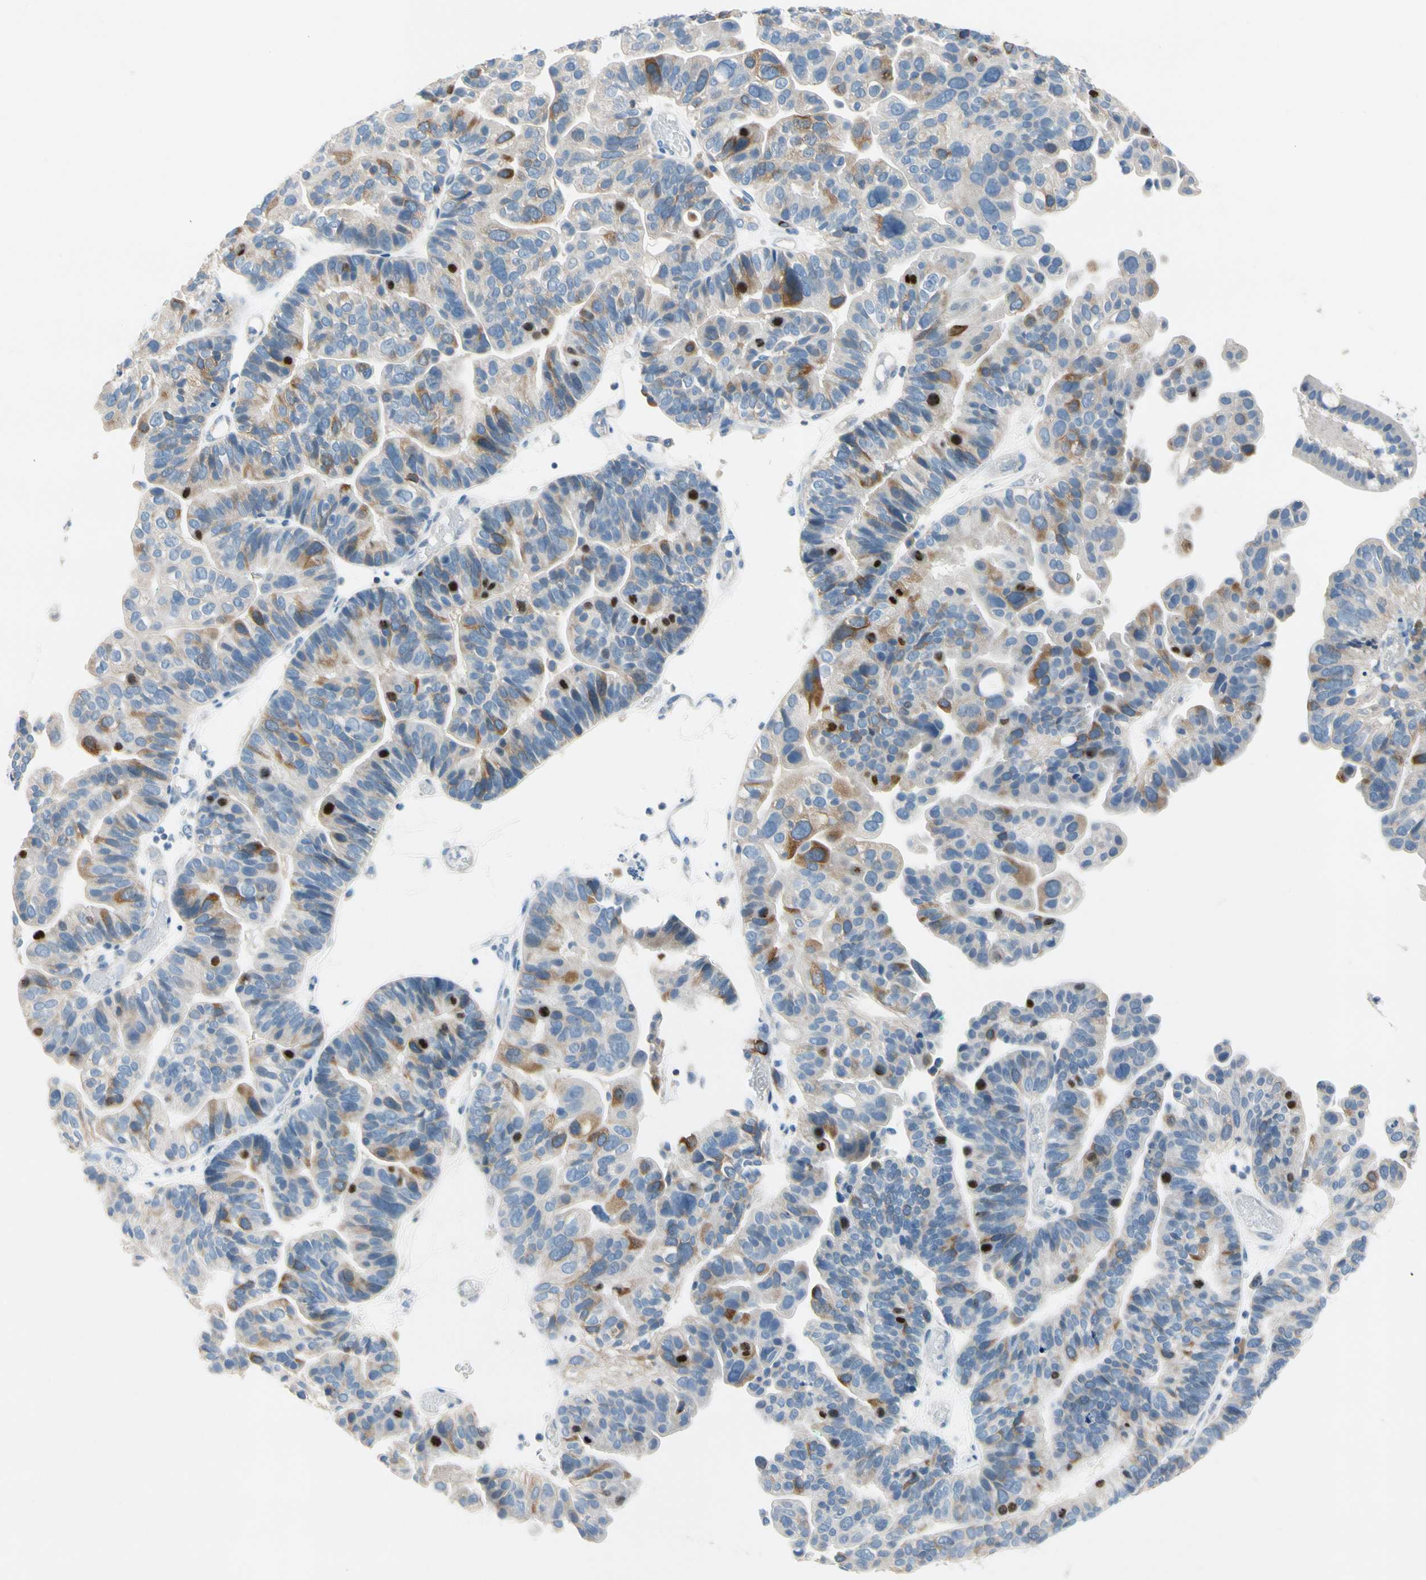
{"staining": {"intensity": "moderate", "quantity": "<25%", "location": "cytoplasmic/membranous"}, "tissue": "ovarian cancer", "cell_type": "Tumor cells", "image_type": "cancer", "snomed": [{"axis": "morphology", "description": "Cystadenocarcinoma, serous, NOS"}, {"axis": "topography", "description": "Ovary"}], "caption": "Ovarian cancer (serous cystadenocarcinoma) stained for a protein (brown) reveals moderate cytoplasmic/membranous positive positivity in approximately <25% of tumor cells.", "gene": "CKAP2", "patient": {"sex": "female", "age": 56}}